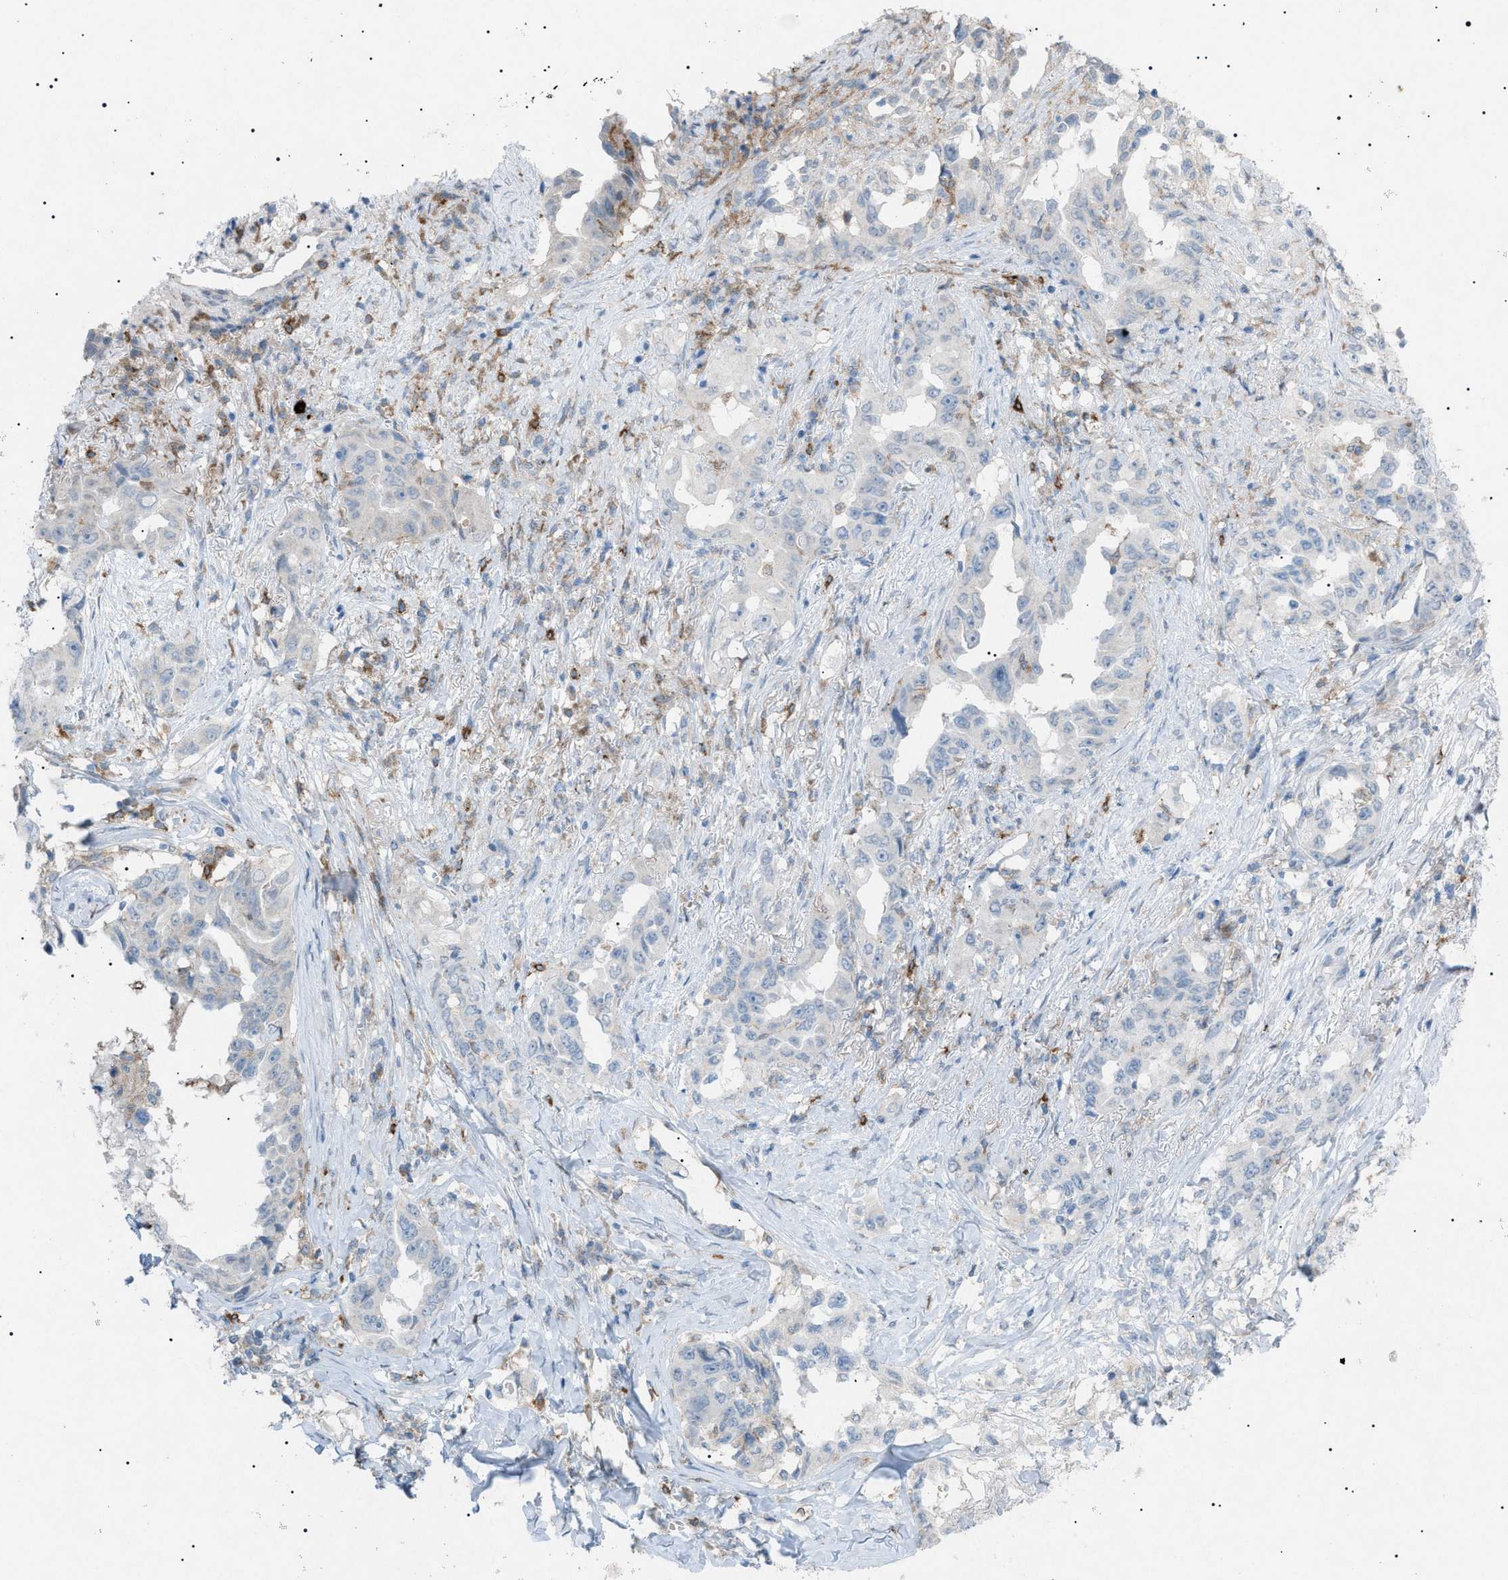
{"staining": {"intensity": "weak", "quantity": "<25%", "location": "cytoplasmic/membranous"}, "tissue": "lung cancer", "cell_type": "Tumor cells", "image_type": "cancer", "snomed": [{"axis": "morphology", "description": "Adenocarcinoma, NOS"}, {"axis": "topography", "description": "Lung"}], "caption": "Lung cancer was stained to show a protein in brown. There is no significant expression in tumor cells.", "gene": "BTK", "patient": {"sex": "female", "age": 51}}